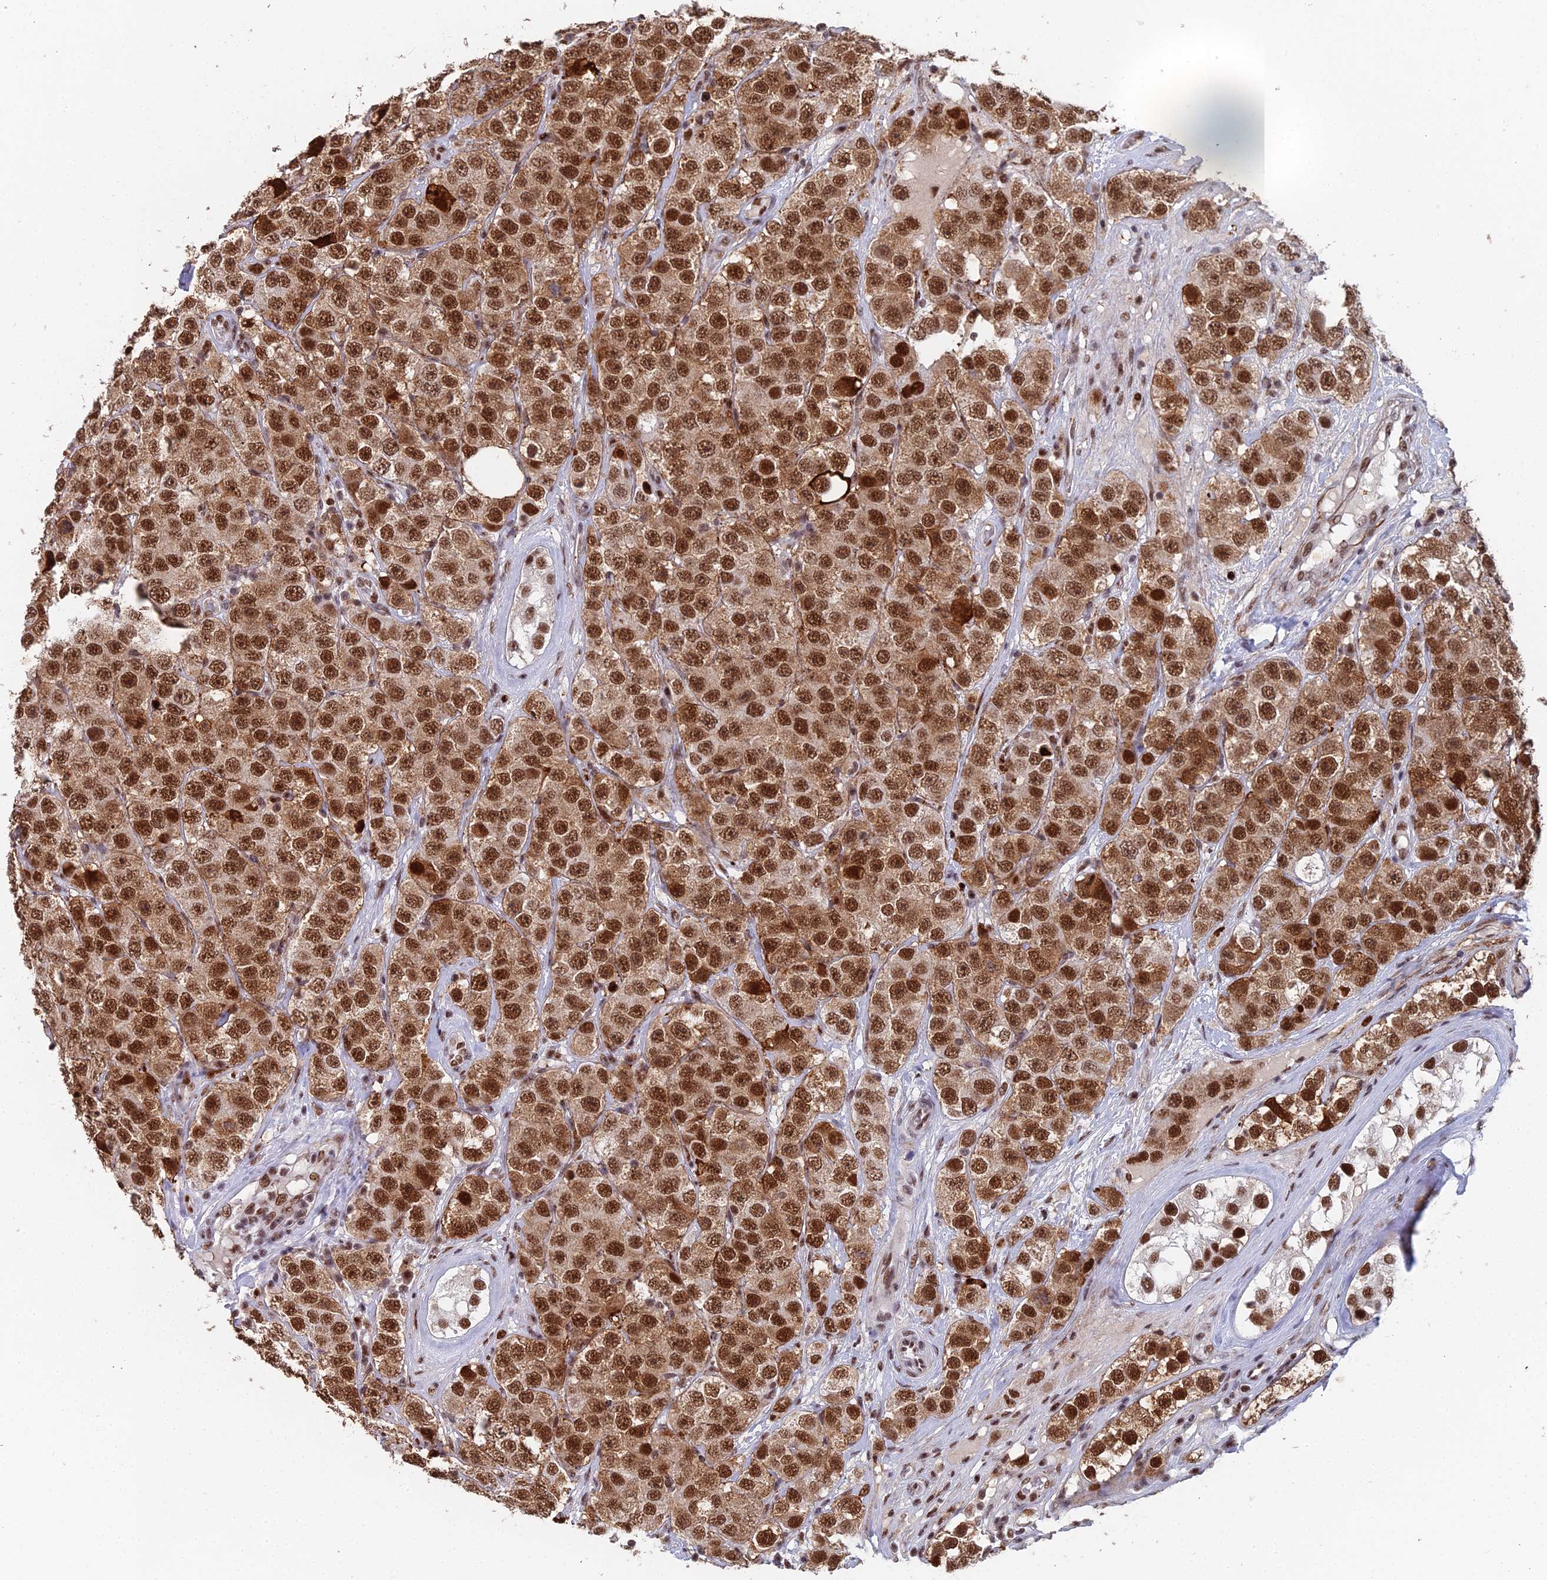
{"staining": {"intensity": "strong", "quantity": ">75%", "location": "cytoplasmic/membranous,nuclear"}, "tissue": "testis cancer", "cell_type": "Tumor cells", "image_type": "cancer", "snomed": [{"axis": "morphology", "description": "Seminoma, NOS"}, {"axis": "topography", "description": "Testis"}], "caption": "A high amount of strong cytoplasmic/membranous and nuclear positivity is seen in about >75% of tumor cells in testis cancer (seminoma) tissue.", "gene": "SF3B3", "patient": {"sex": "male", "age": 28}}